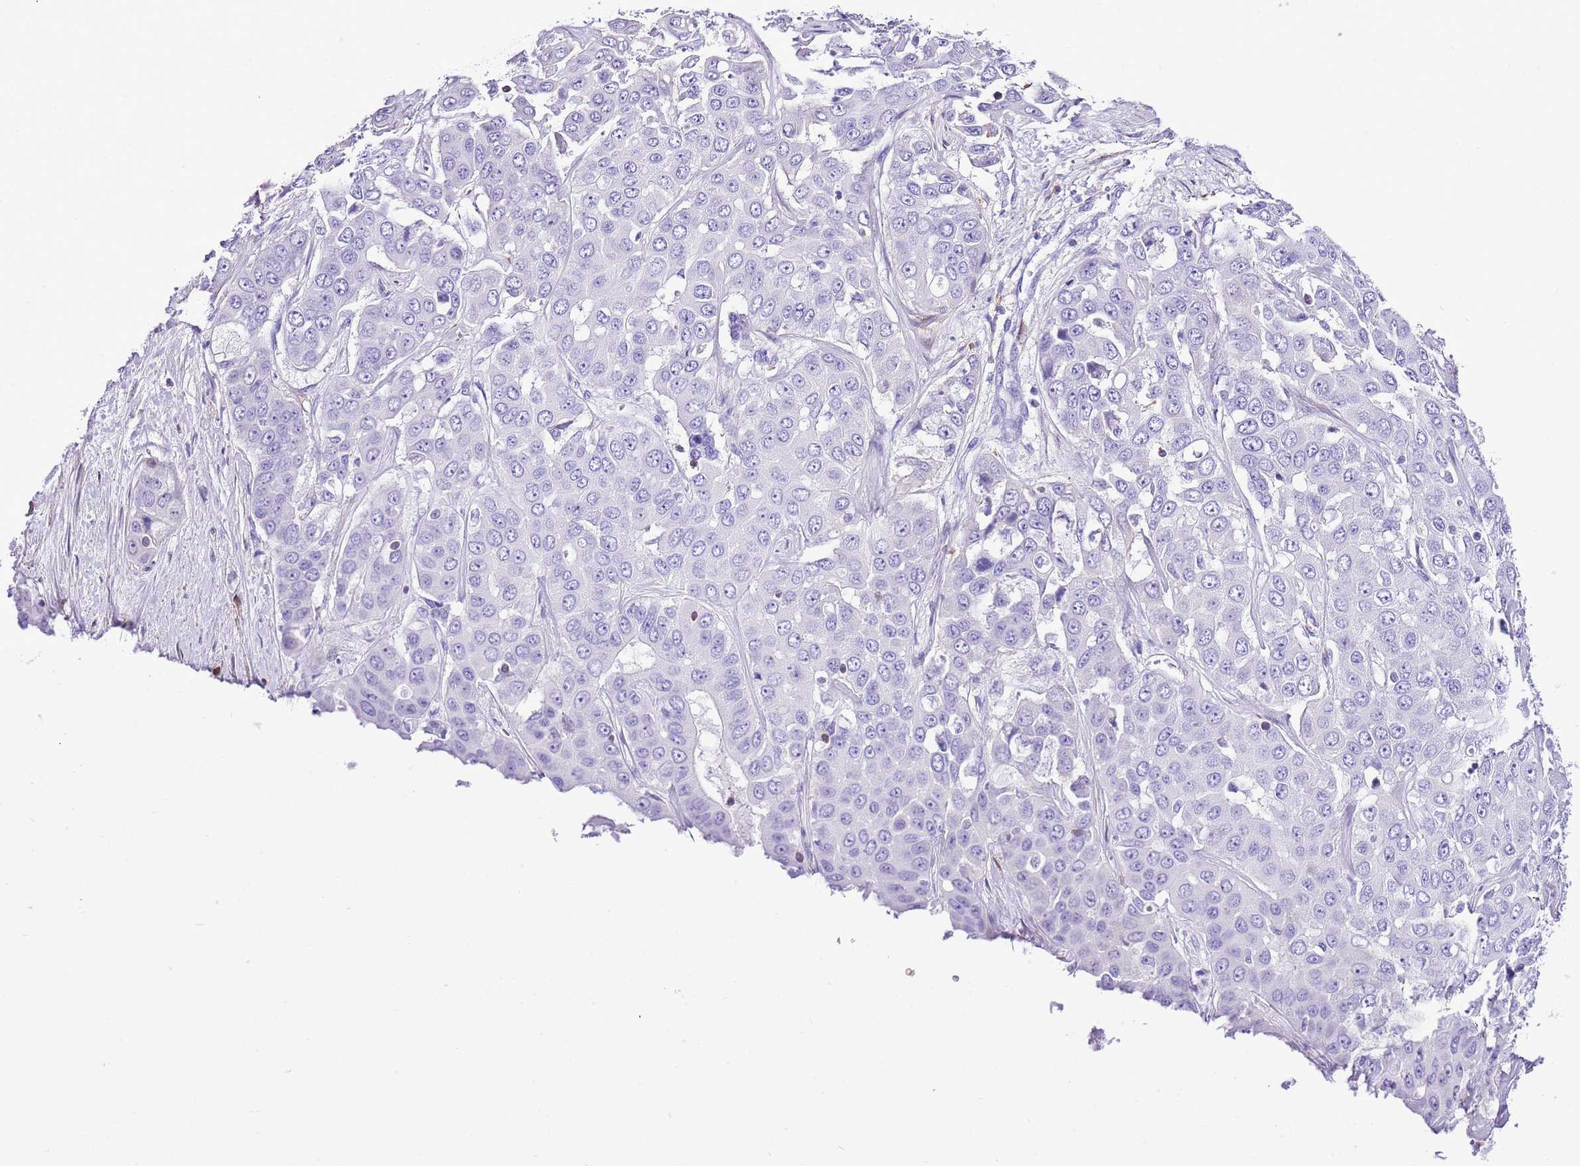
{"staining": {"intensity": "negative", "quantity": "none", "location": "none"}, "tissue": "liver cancer", "cell_type": "Tumor cells", "image_type": "cancer", "snomed": [{"axis": "morphology", "description": "Cholangiocarcinoma"}, {"axis": "topography", "description": "Liver"}], "caption": "Image shows no protein staining in tumor cells of liver cholangiocarcinoma tissue.", "gene": "CNN2", "patient": {"sex": "female", "age": 52}}